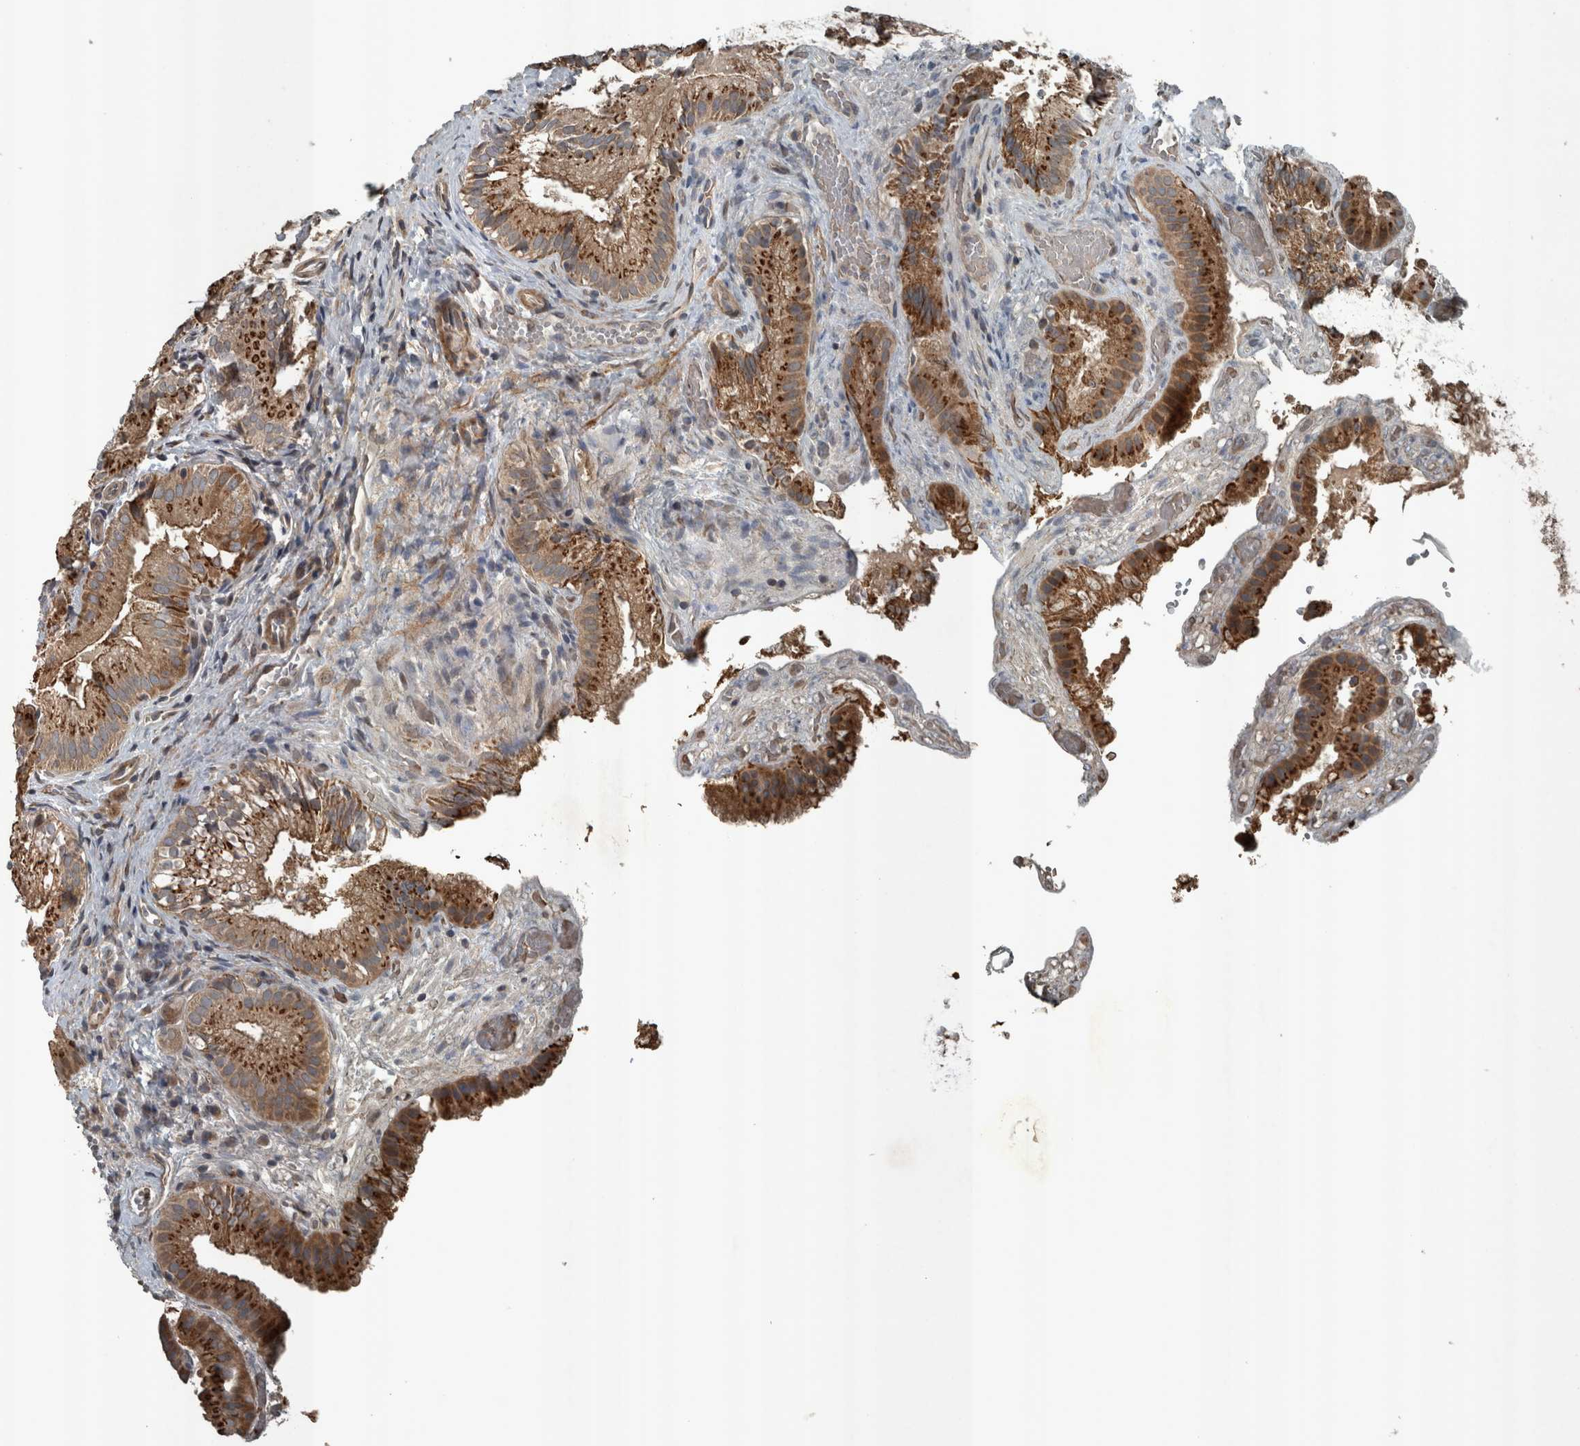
{"staining": {"intensity": "strong", "quantity": ">75%", "location": "cytoplasmic/membranous"}, "tissue": "gallbladder", "cell_type": "Glandular cells", "image_type": "normal", "snomed": [{"axis": "morphology", "description": "Normal tissue, NOS"}, {"axis": "topography", "description": "Gallbladder"}], "caption": "Gallbladder was stained to show a protein in brown. There is high levels of strong cytoplasmic/membranous positivity in about >75% of glandular cells. (brown staining indicates protein expression, while blue staining denotes nuclei).", "gene": "ZNF345", "patient": {"sex": "female", "age": 30}}